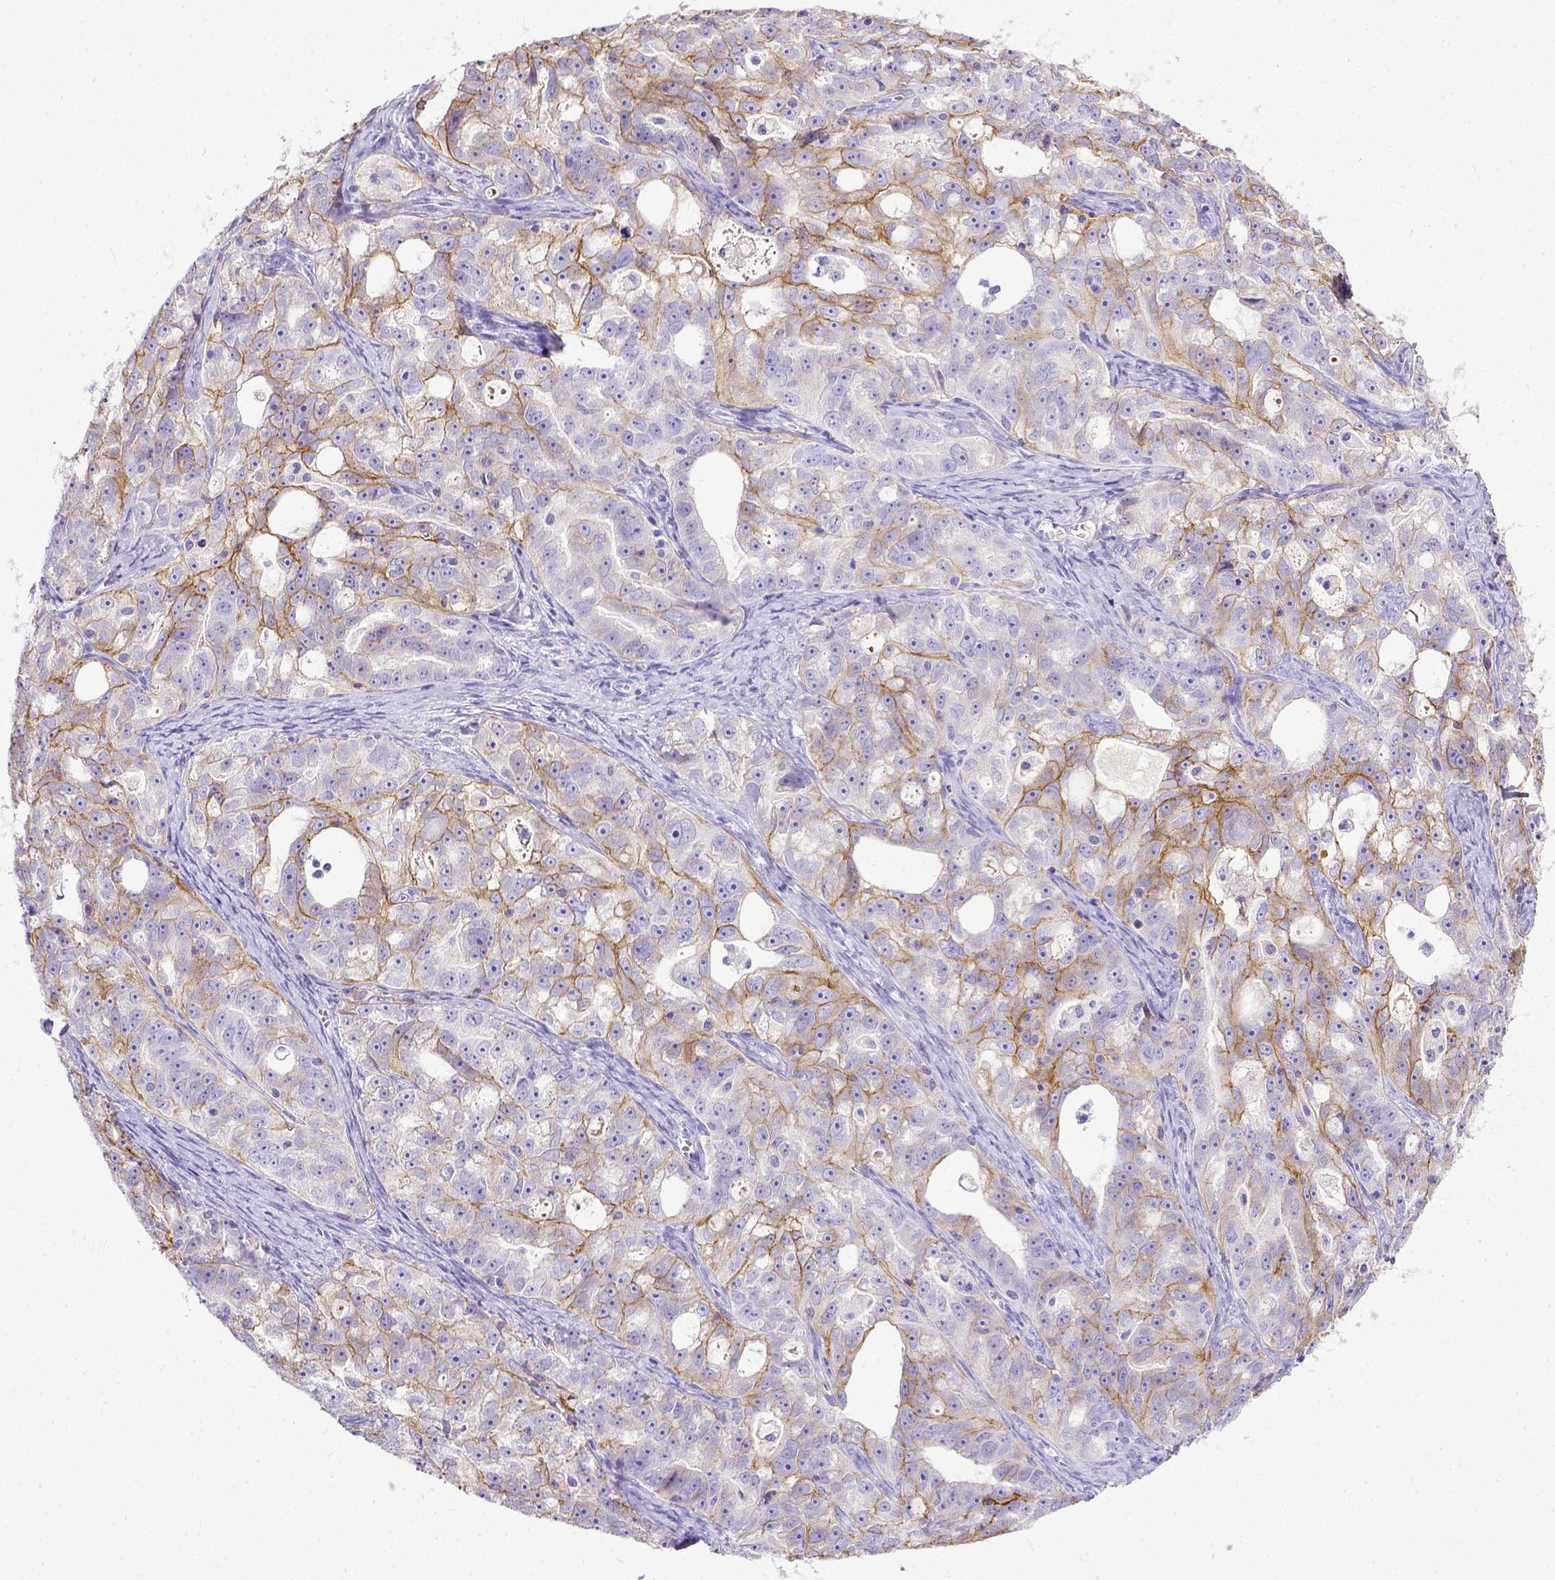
{"staining": {"intensity": "moderate", "quantity": "25%-75%", "location": "cytoplasmic/membranous"}, "tissue": "ovarian cancer", "cell_type": "Tumor cells", "image_type": "cancer", "snomed": [{"axis": "morphology", "description": "Cystadenocarcinoma, serous, NOS"}, {"axis": "topography", "description": "Ovary"}], "caption": "Immunohistochemical staining of human serous cystadenocarcinoma (ovarian) reveals moderate cytoplasmic/membranous protein expression in about 25%-75% of tumor cells.", "gene": "BTN1A1", "patient": {"sex": "female", "age": 51}}